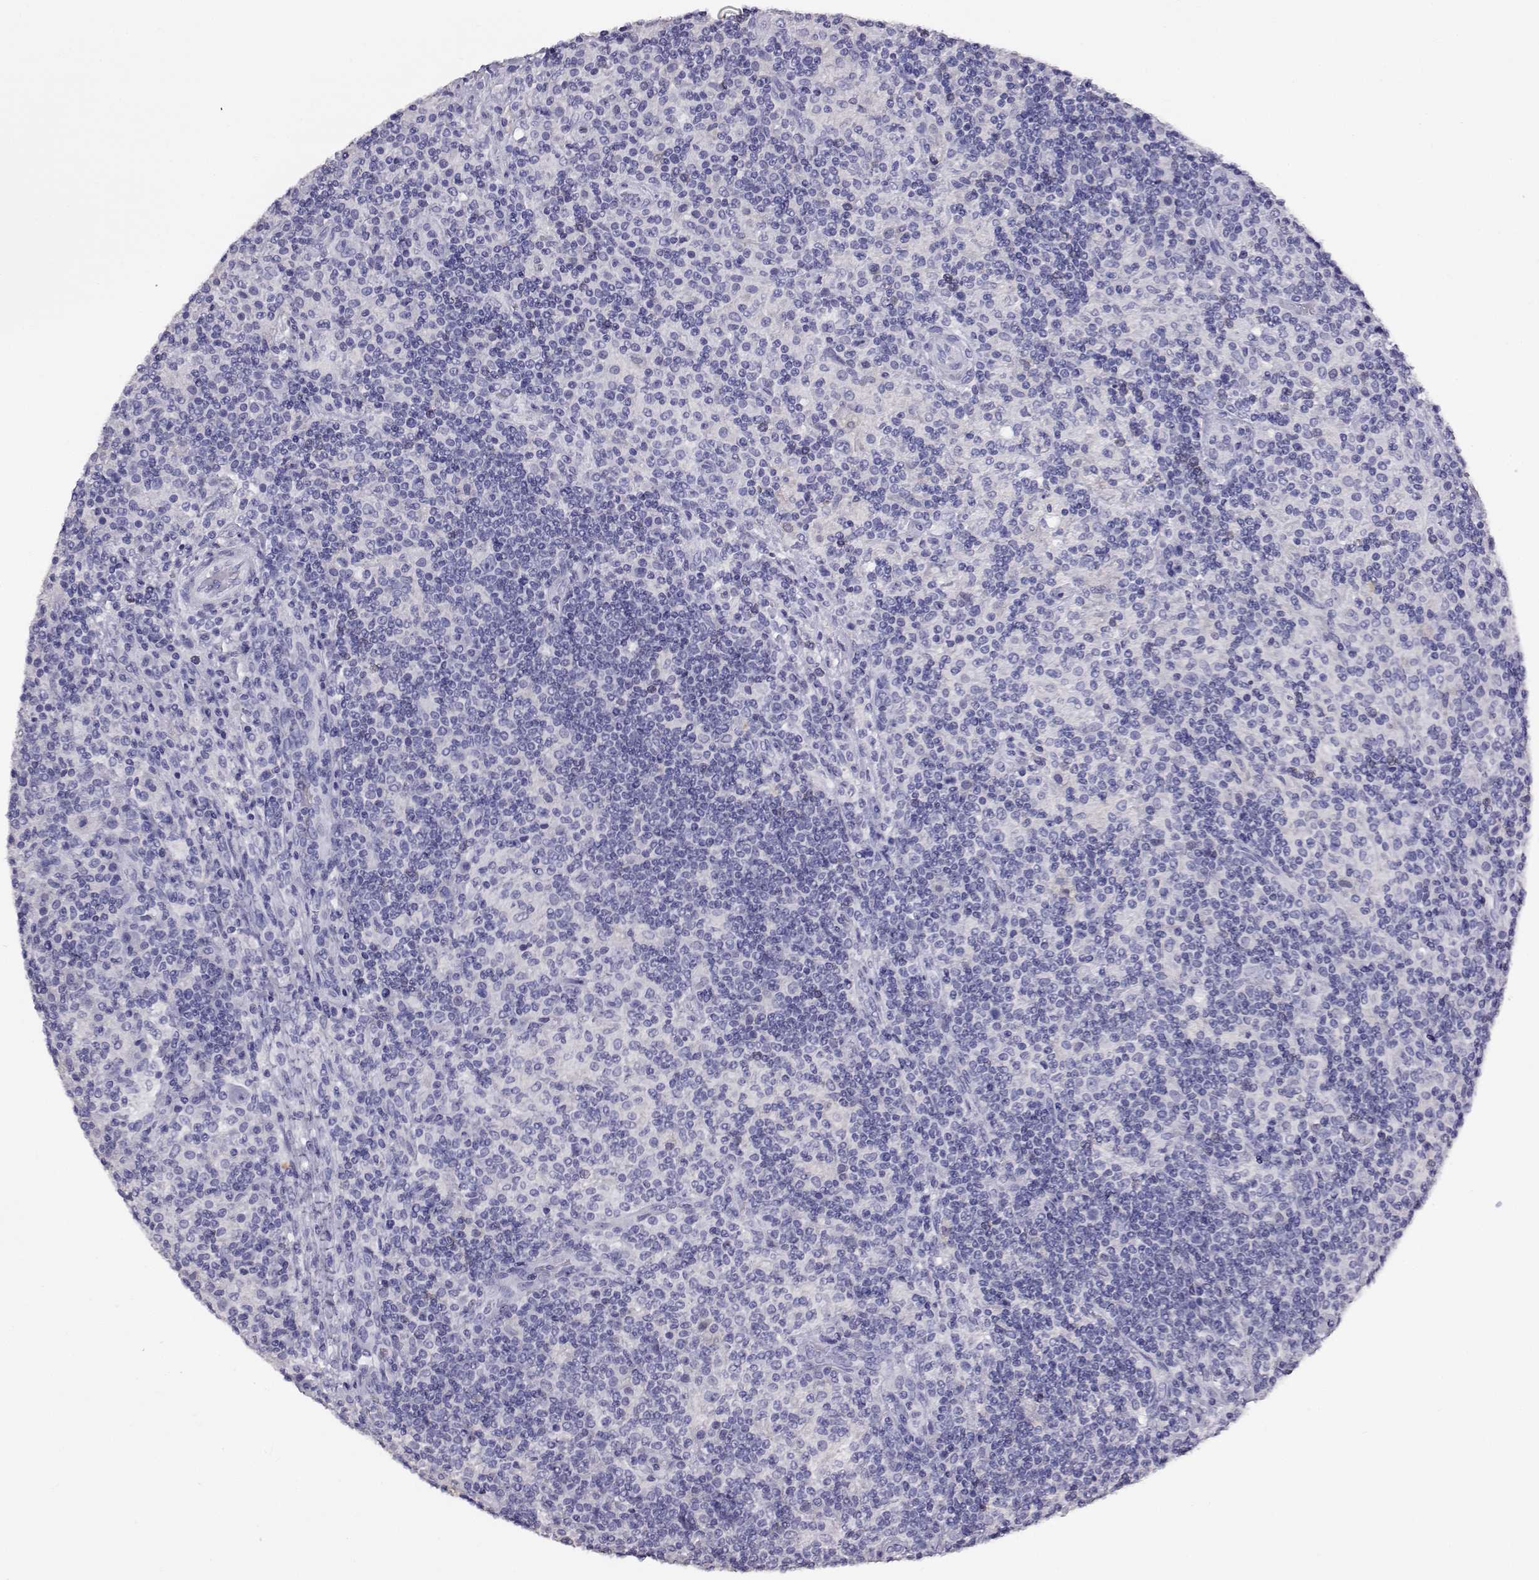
{"staining": {"intensity": "negative", "quantity": "none", "location": "none"}, "tissue": "lymphoma", "cell_type": "Tumor cells", "image_type": "cancer", "snomed": [{"axis": "morphology", "description": "Hodgkin's disease, NOS"}, {"axis": "topography", "description": "Lymph node"}], "caption": "The micrograph shows no significant positivity in tumor cells of Hodgkin's disease.", "gene": "AKR1B1", "patient": {"sex": "male", "age": 70}}